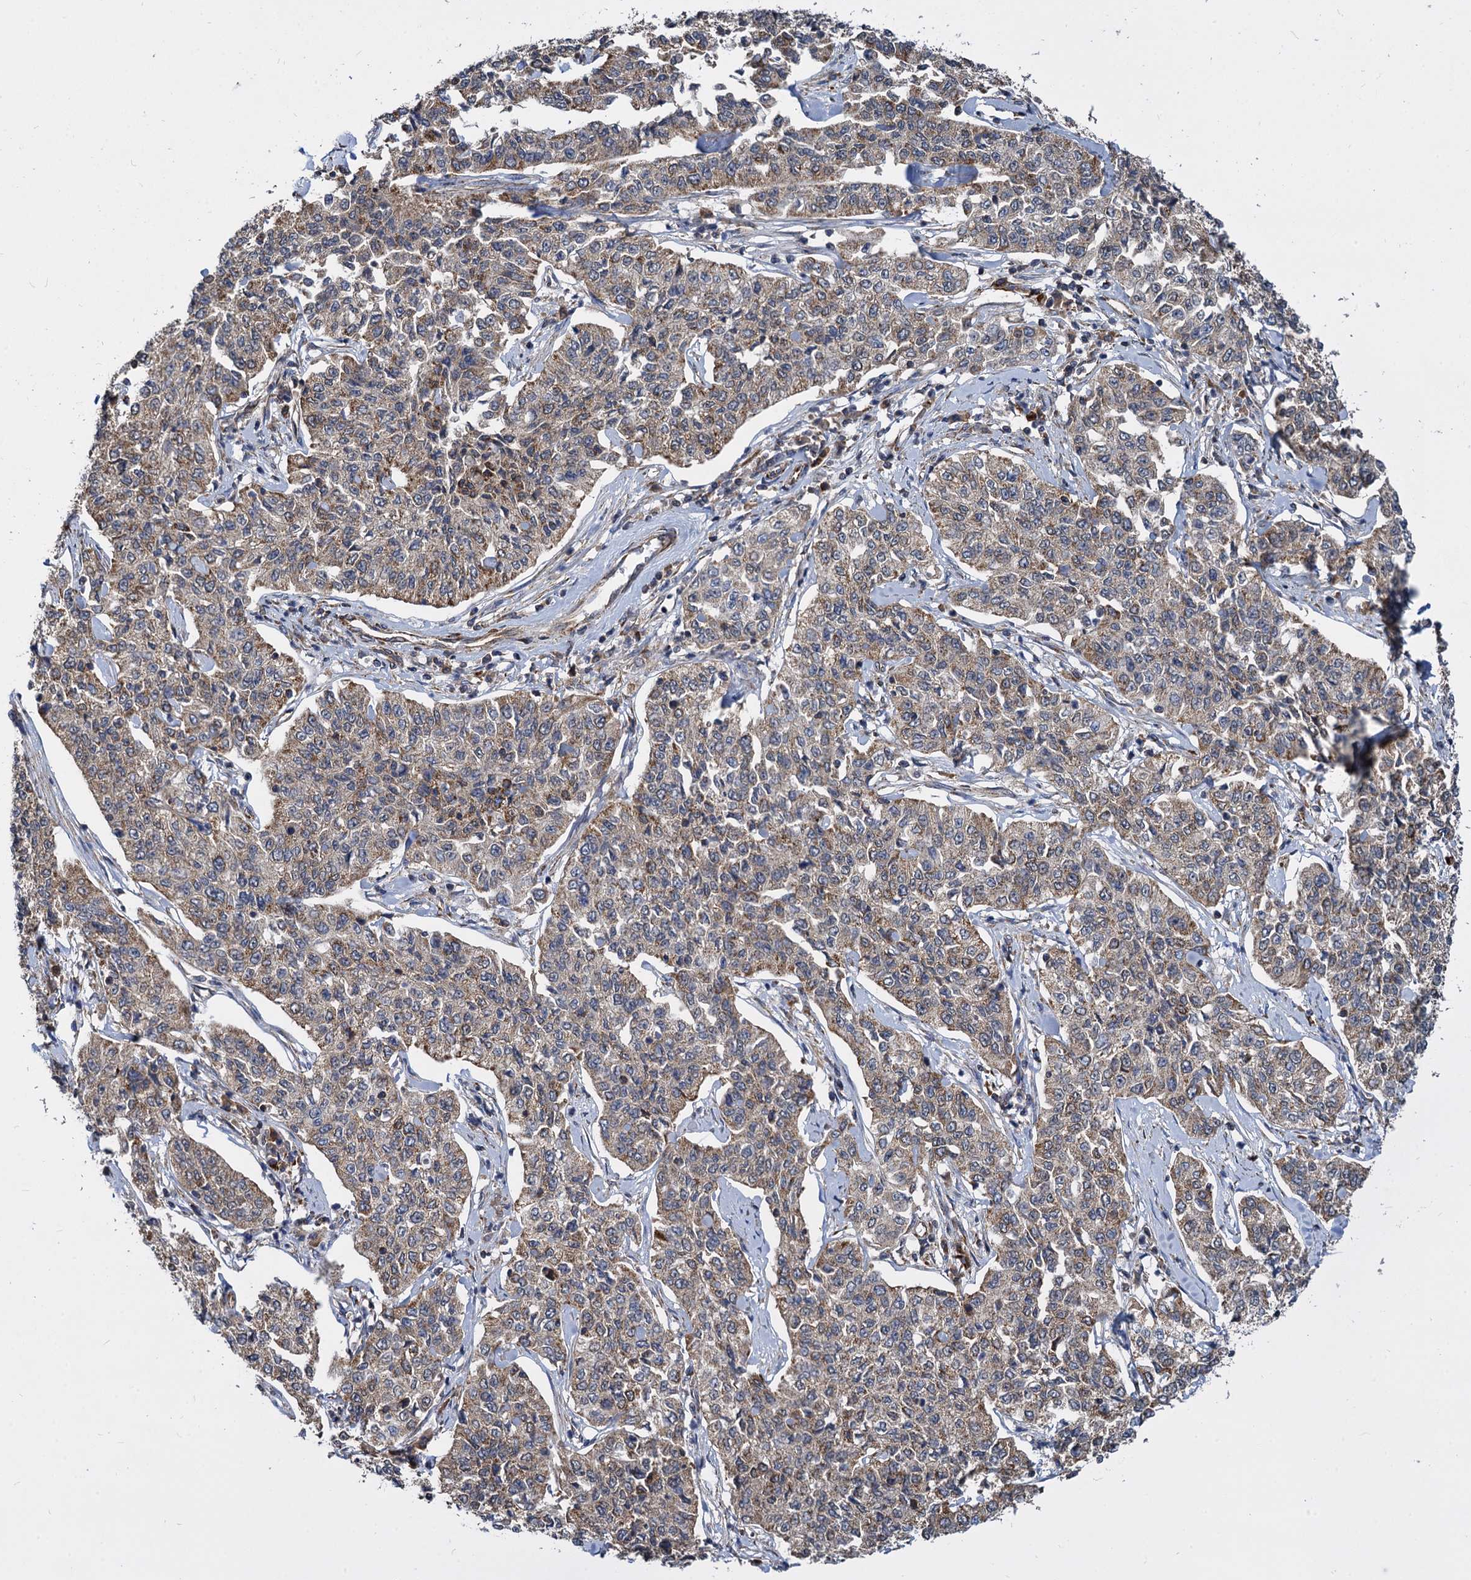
{"staining": {"intensity": "moderate", "quantity": "<25%", "location": "cytoplasmic/membranous"}, "tissue": "cervical cancer", "cell_type": "Tumor cells", "image_type": "cancer", "snomed": [{"axis": "morphology", "description": "Squamous cell carcinoma, NOS"}, {"axis": "topography", "description": "Cervix"}], "caption": "Brown immunohistochemical staining in human cervical cancer reveals moderate cytoplasmic/membranous positivity in approximately <25% of tumor cells. (Brightfield microscopy of DAB IHC at high magnification).", "gene": "TIMM10", "patient": {"sex": "female", "age": 35}}